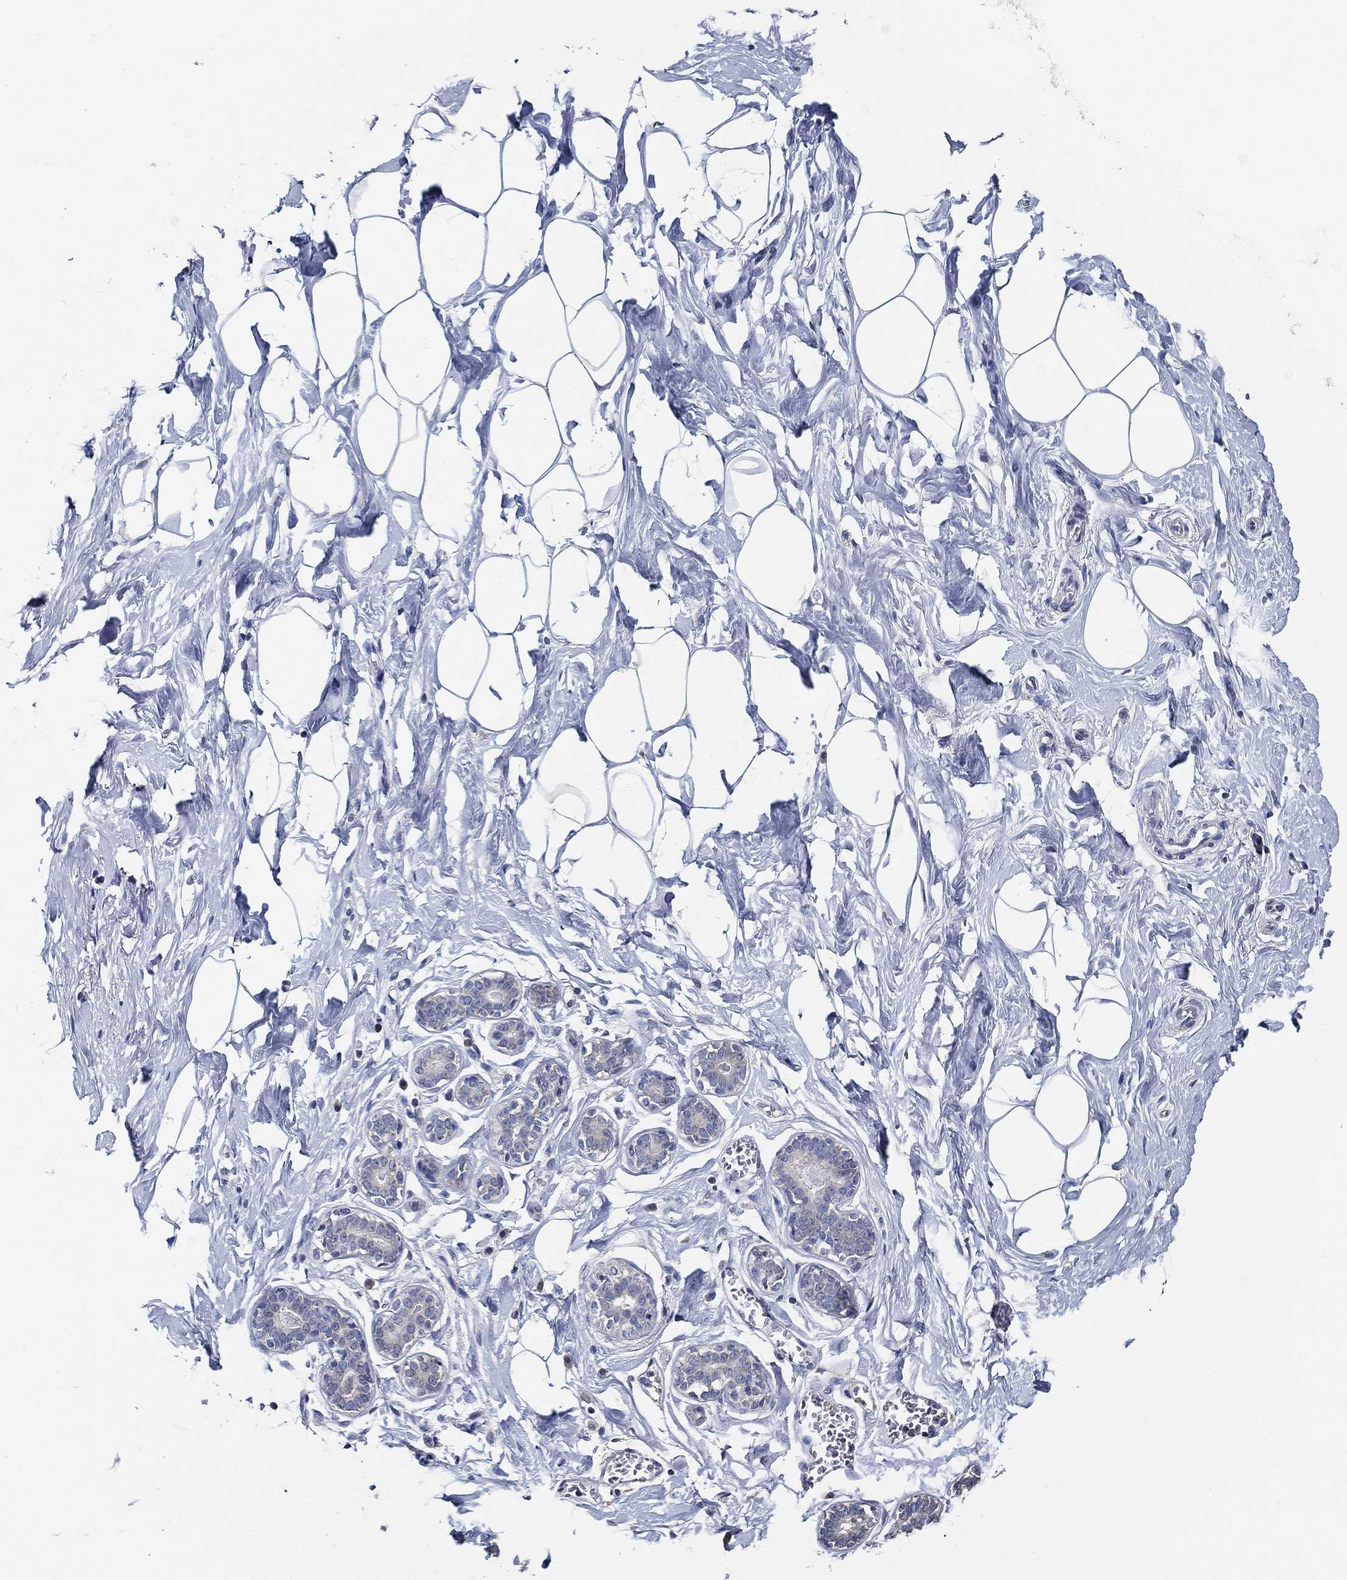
{"staining": {"intensity": "negative", "quantity": "none", "location": "none"}, "tissue": "breast", "cell_type": "Adipocytes", "image_type": "normal", "snomed": [{"axis": "morphology", "description": "Normal tissue, NOS"}, {"axis": "morphology", "description": "Lobular carcinoma, in situ"}, {"axis": "topography", "description": "Breast"}], "caption": "Adipocytes show no significant protein expression in benign breast. (Brightfield microscopy of DAB immunohistochemistry (IHC) at high magnification).", "gene": "DOCK3", "patient": {"sex": "female", "age": 35}}